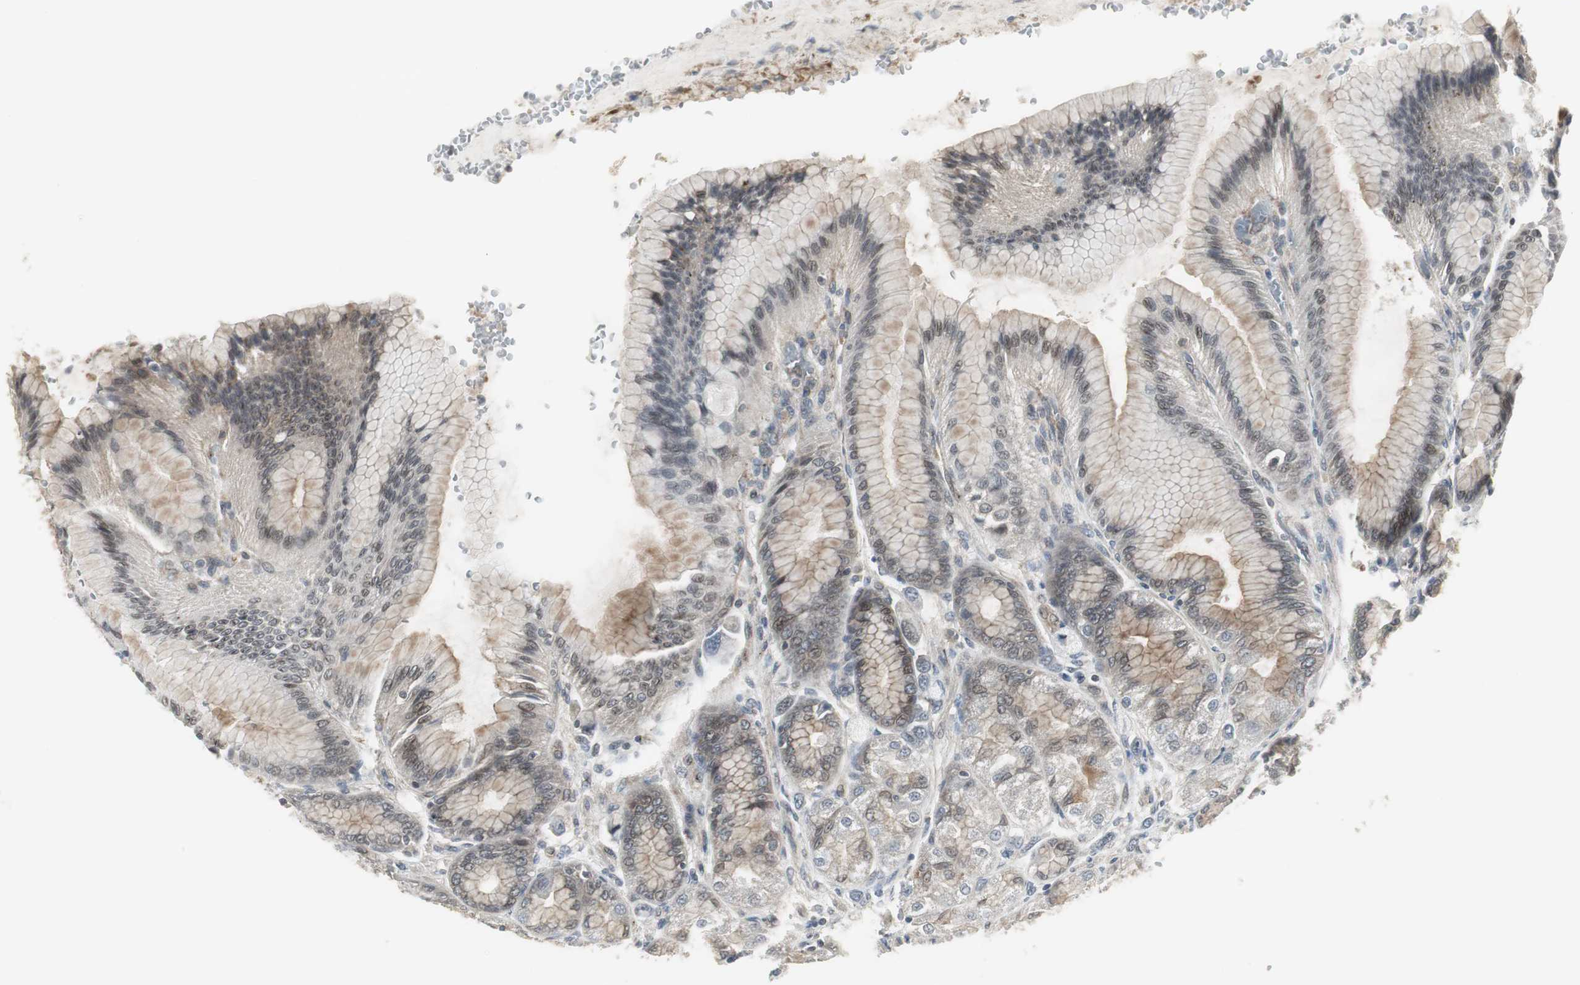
{"staining": {"intensity": "moderate", "quantity": "25%-75%", "location": "cytoplasmic/membranous"}, "tissue": "stomach", "cell_type": "Glandular cells", "image_type": "normal", "snomed": [{"axis": "morphology", "description": "Normal tissue, NOS"}, {"axis": "morphology", "description": "Adenocarcinoma, NOS"}, {"axis": "topography", "description": "Stomach"}, {"axis": "topography", "description": "Stomach, lower"}], "caption": "Protein expression by immunohistochemistry (IHC) reveals moderate cytoplasmic/membranous expression in approximately 25%-75% of glandular cells in unremarkable stomach. The staining was performed using DAB, with brown indicating positive protein expression. Nuclei are stained blue with hematoxylin.", "gene": "SCYL3", "patient": {"sex": "female", "age": 65}}